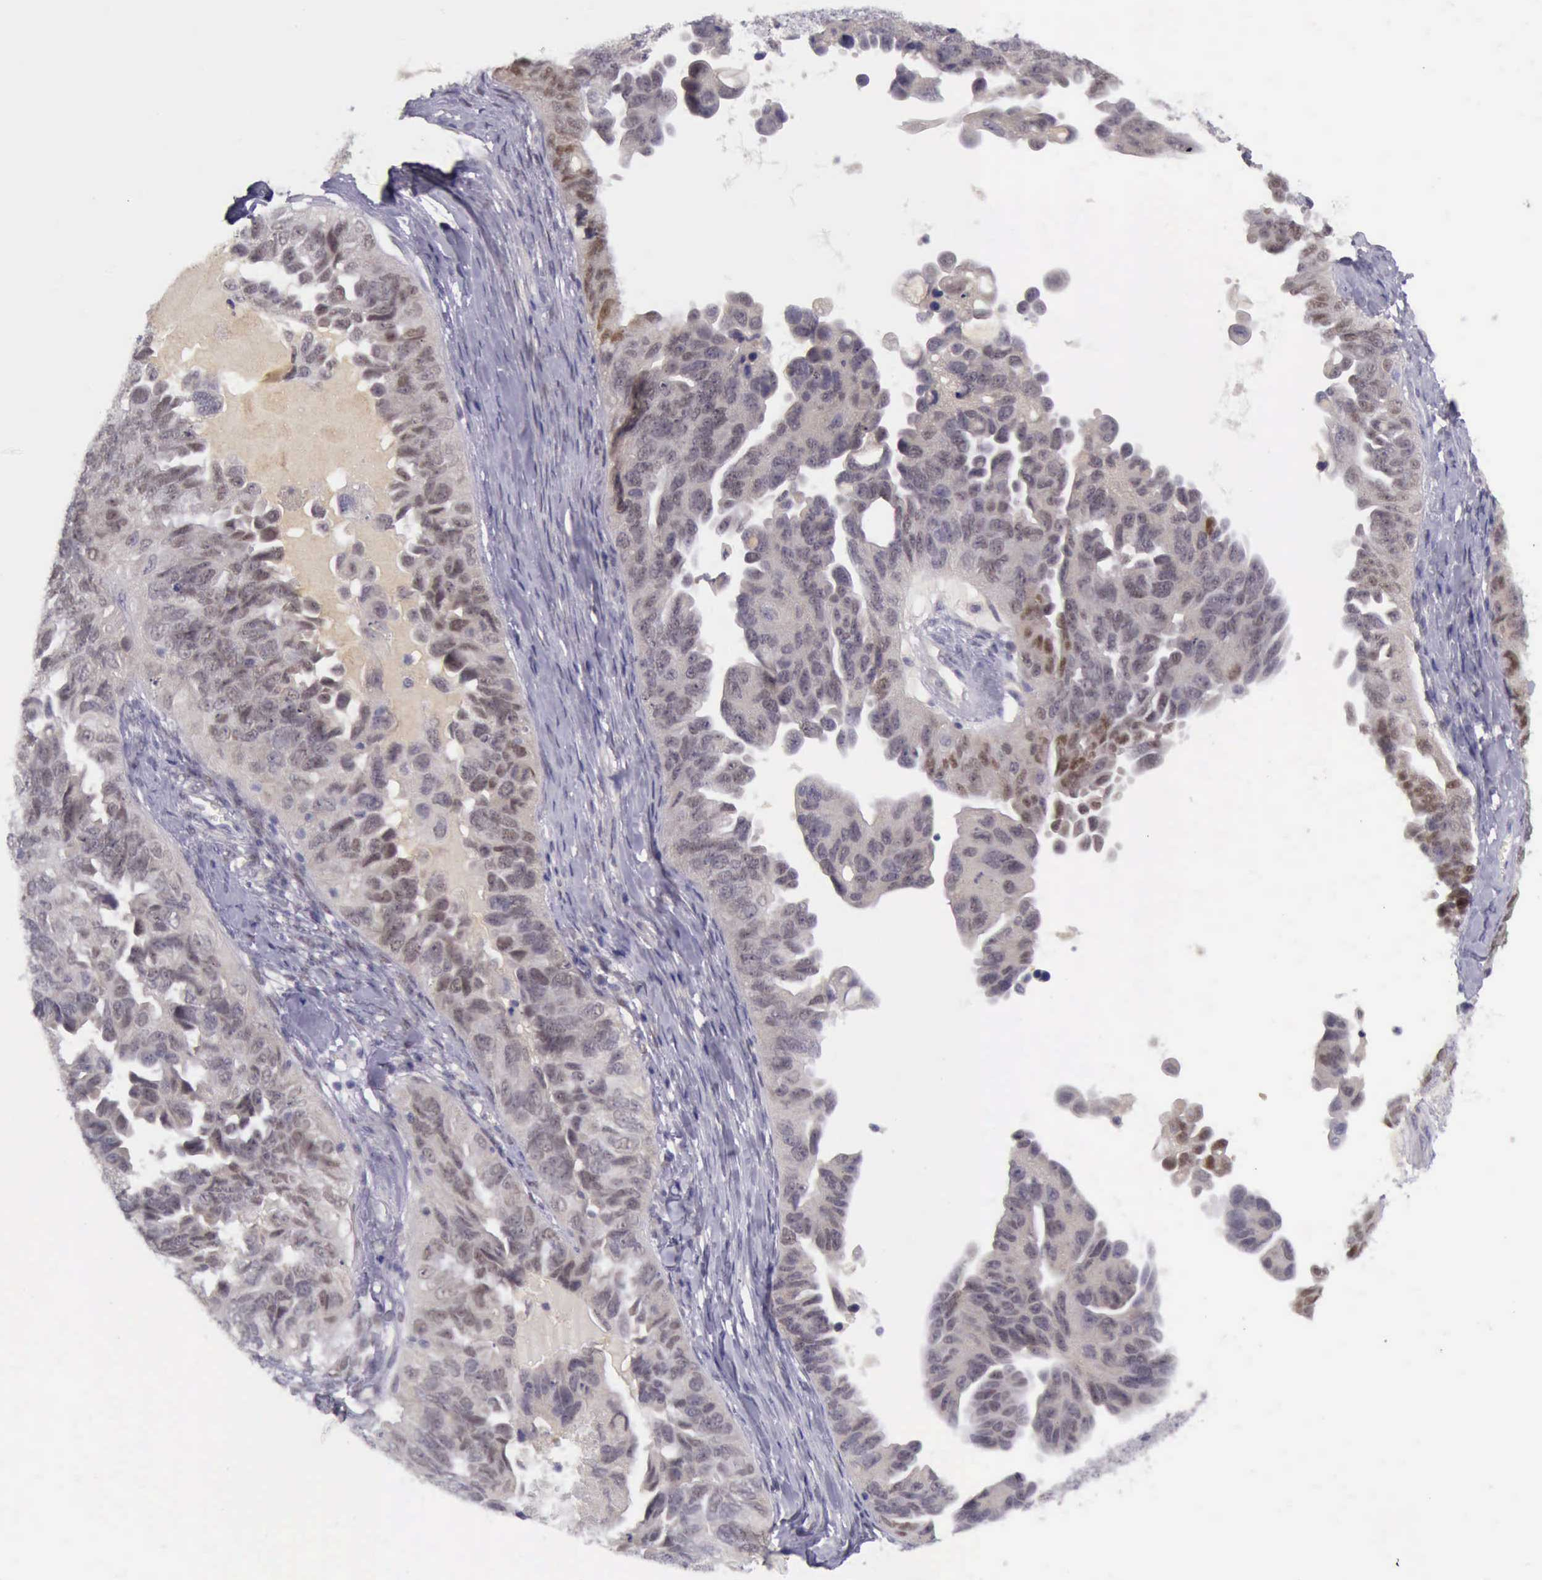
{"staining": {"intensity": "weak", "quantity": ">75%", "location": "cytoplasmic/membranous,nuclear"}, "tissue": "ovarian cancer", "cell_type": "Tumor cells", "image_type": "cancer", "snomed": [{"axis": "morphology", "description": "Cystadenocarcinoma, serous, NOS"}, {"axis": "topography", "description": "Ovary"}], "caption": "Immunohistochemical staining of serous cystadenocarcinoma (ovarian) shows weak cytoplasmic/membranous and nuclear protein positivity in approximately >75% of tumor cells.", "gene": "ARNT2", "patient": {"sex": "female", "age": 82}}